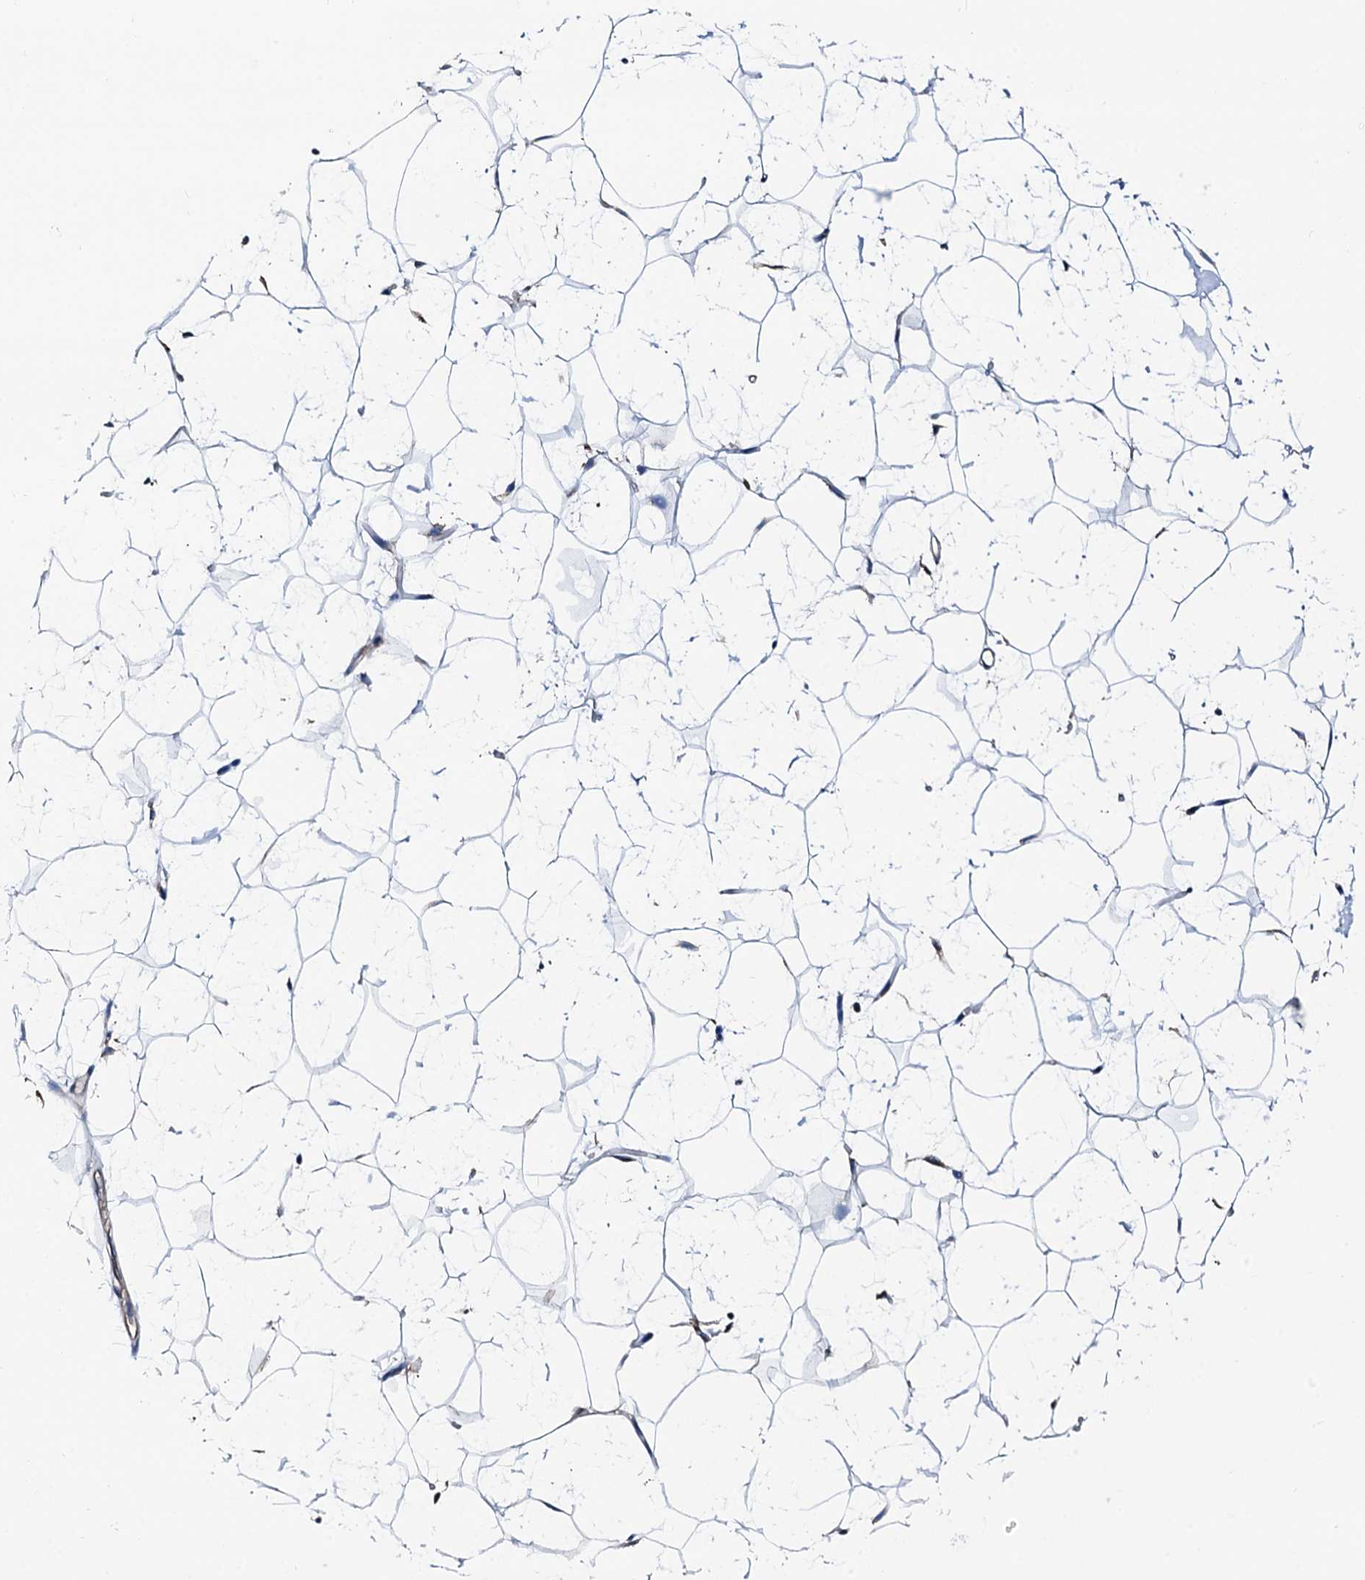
{"staining": {"intensity": "negative", "quantity": "none", "location": "none"}, "tissue": "adipose tissue", "cell_type": "Adipocytes", "image_type": "normal", "snomed": [{"axis": "morphology", "description": "Normal tissue, NOS"}, {"axis": "topography", "description": "Breast"}], "caption": "IHC of normal human adipose tissue shows no positivity in adipocytes. (Brightfield microscopy of DAB (3,3'-diaminobenzidine) IHC at high magnification).", "gene": "AKAP3", "patient": {"sex": "female", "age": 26}}